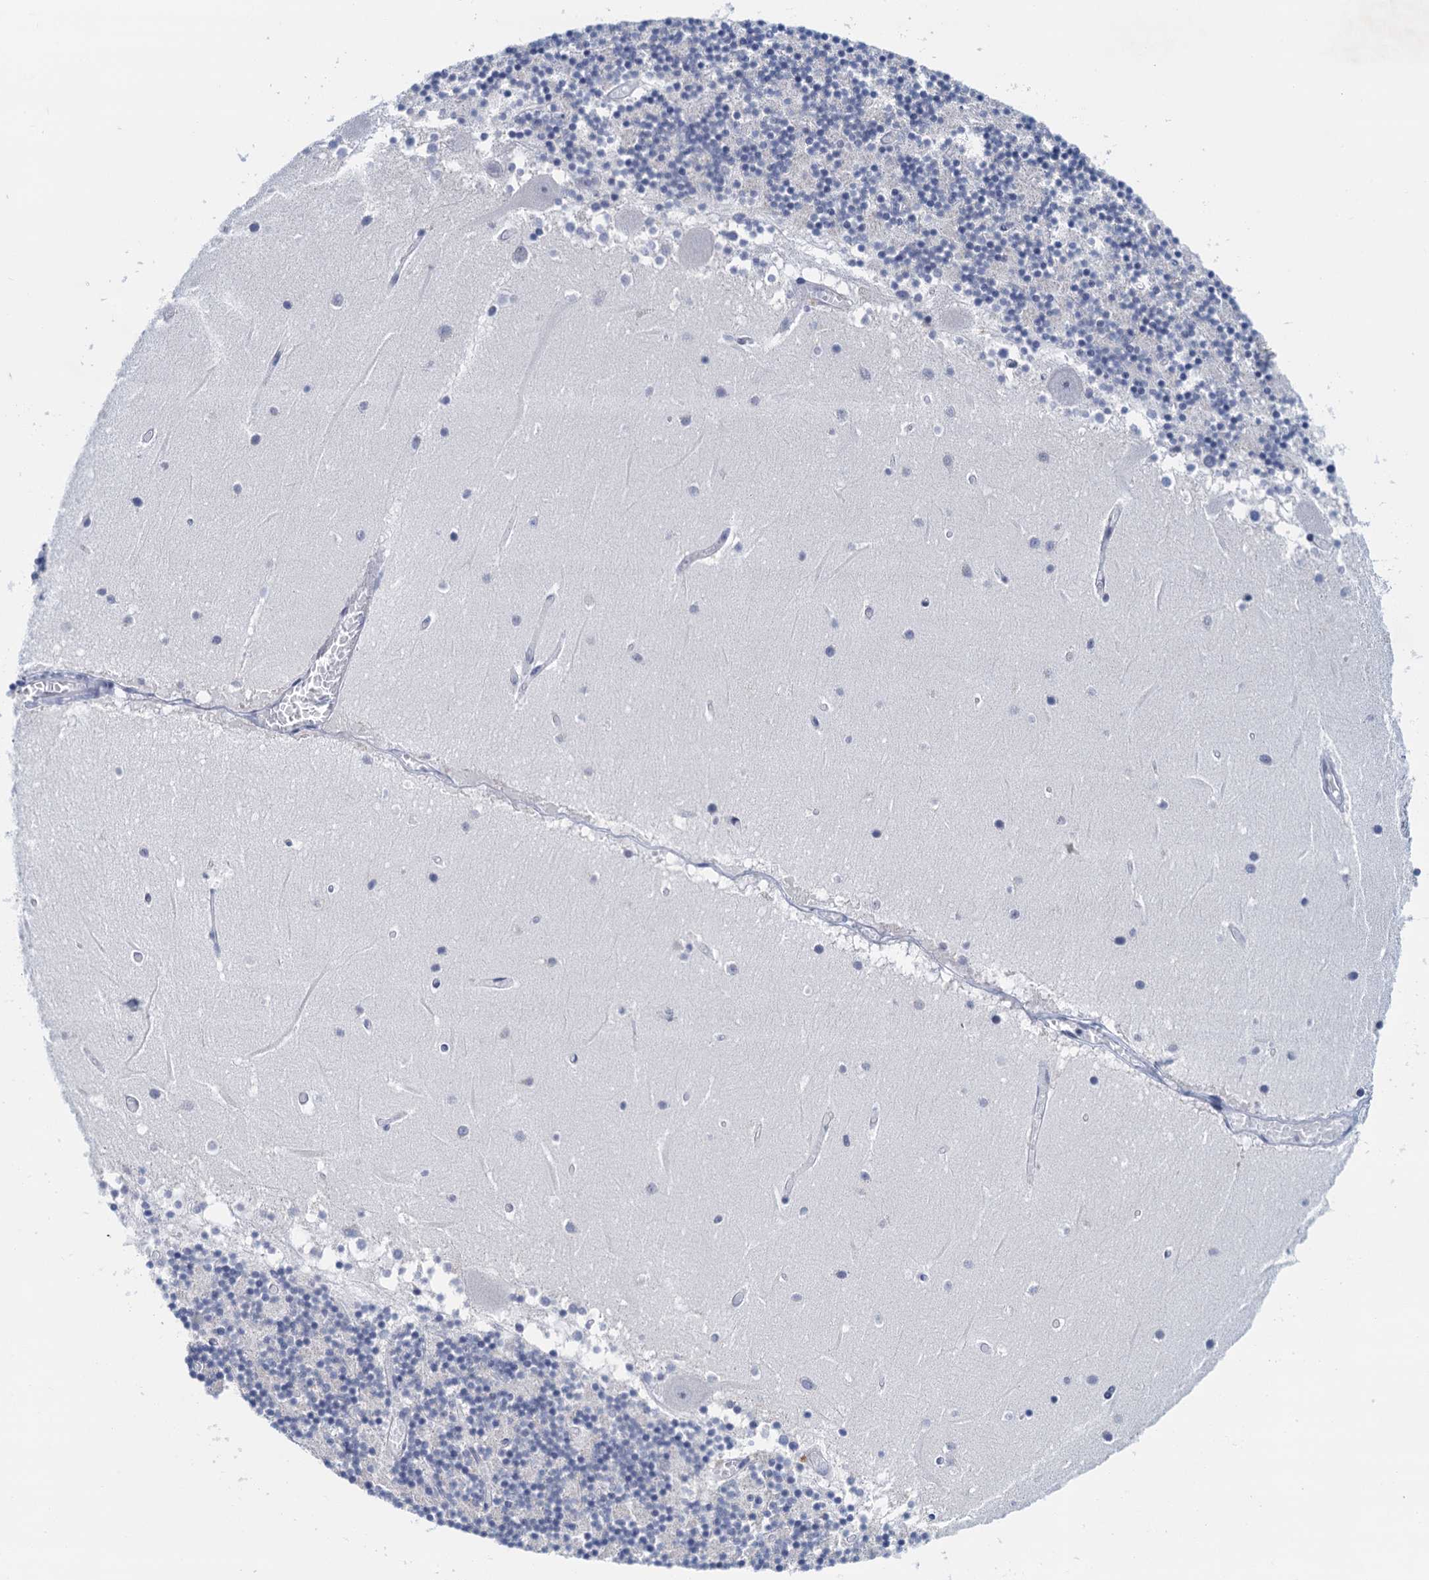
{"staining": {"intensity": "negative", "quantity": "none", "location": "none"}, "tissue": "cerebellum", "cell_type": "Cells in granular layer", "image_type": "normal", "snomed": [{"axis": "morphology", "description": "Normal tissue, NOS"}, {"axis": "topography", "description": "Cerebellum"}], "caption": "DAB (3,3'-diaminobenzidine) immunohistochemical staining of benign cerebellum shows no significant expression in cells in granular layer.", "gene": "EPS8L1", "patient": {"sex": "female", "age": 28}}